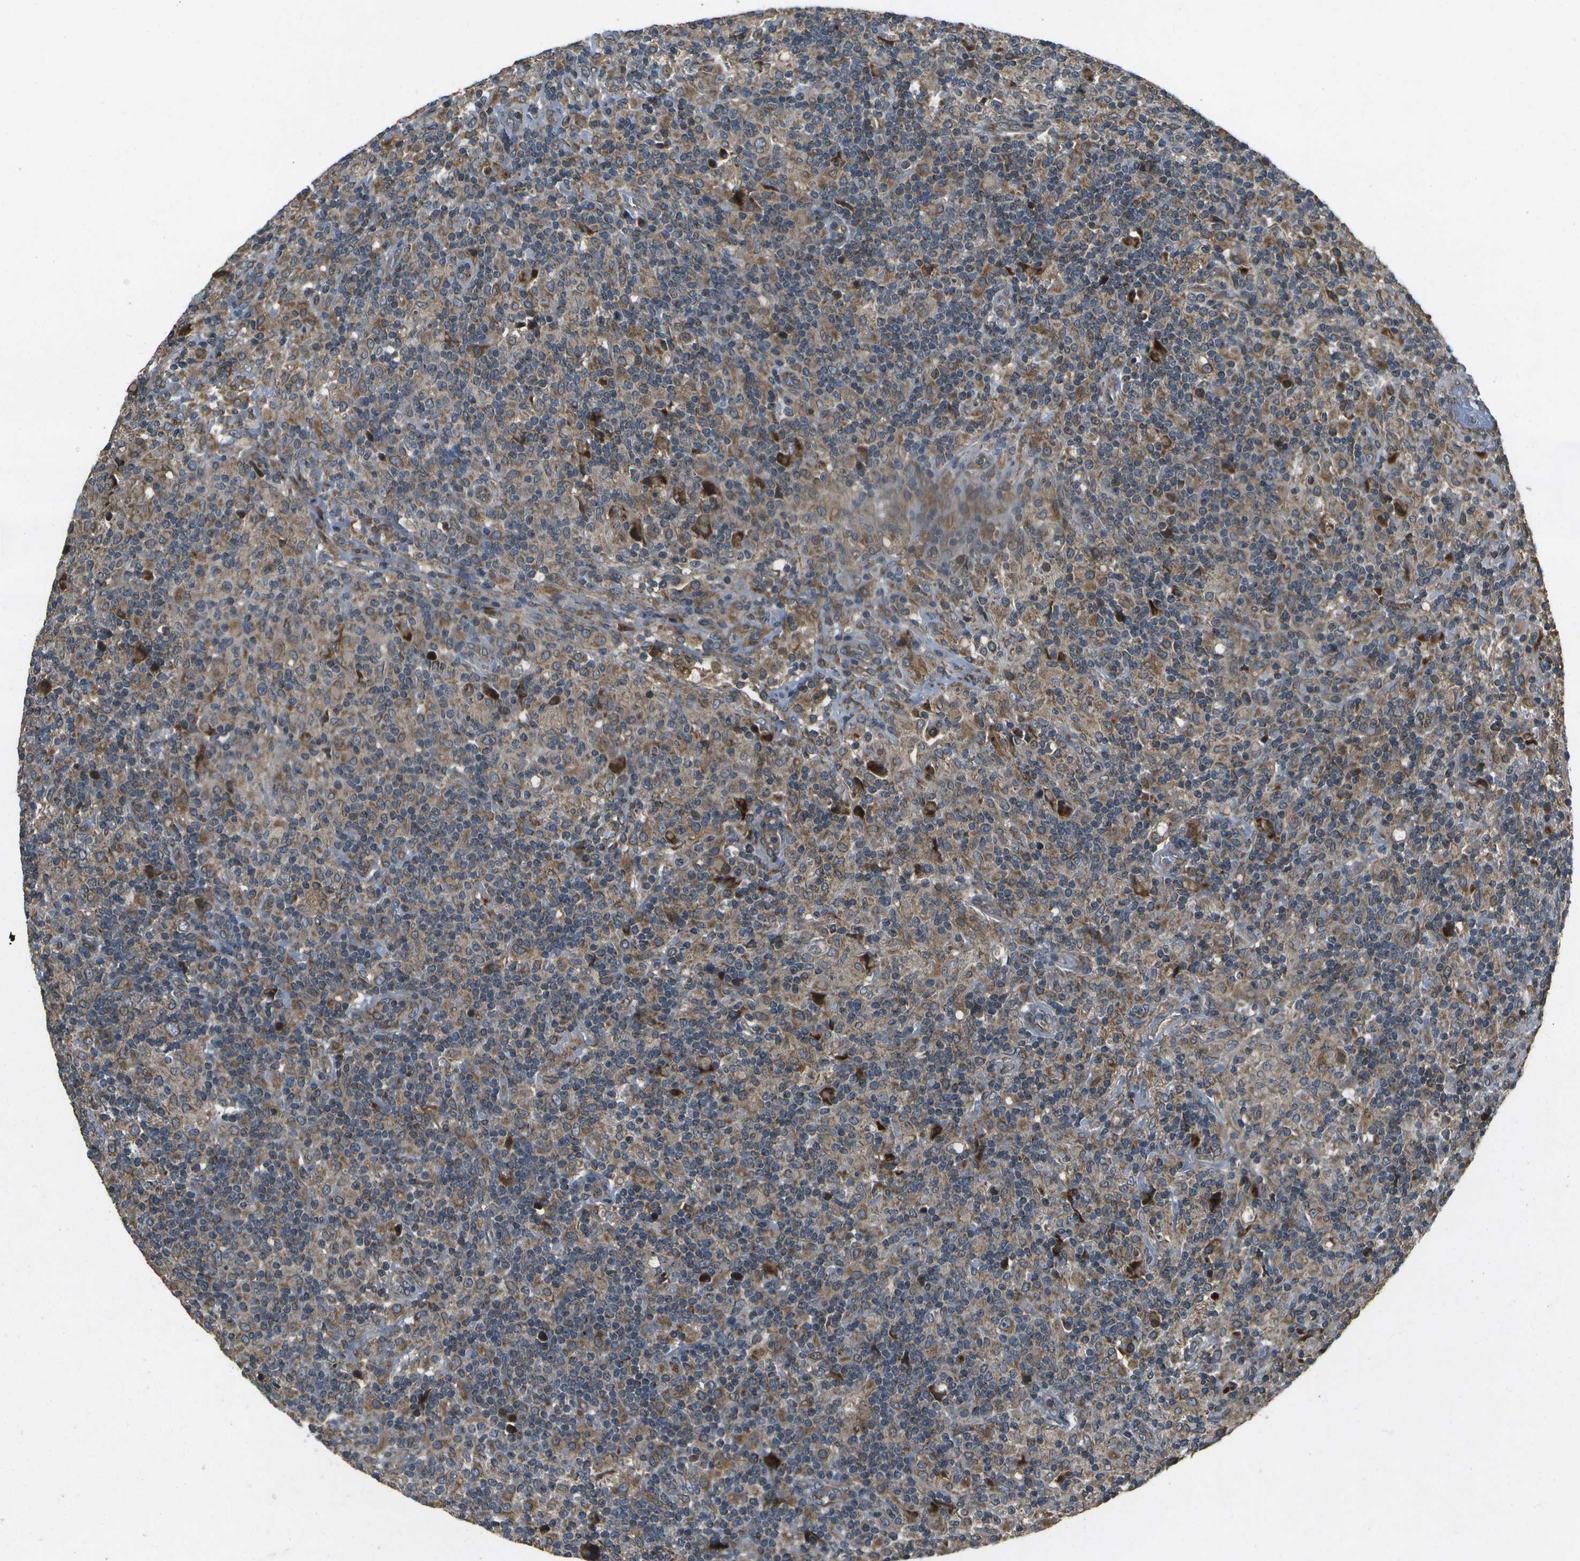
{"staining": {"intensity": "moderate", "quantity": ">75%", "location": "cytoplasmic/membranous"}, "tissue": "lymphoma", "cell_type": "Tumor cells", "image_type": "cancer", "snomed": [{"axis": "morphology", "description": "Hodgkin's disease, NOS"}, {"axis": "topography", "description": "Lymph node"}], "caption": "The micrograph exhibits immunohistochemical staining of lymphoma. There is moderate cytoplasmic/membranous staining is identified in about >75% of tumor cells.", "gene": "HFE", "patient": {"sex": "male", "age": 70}}